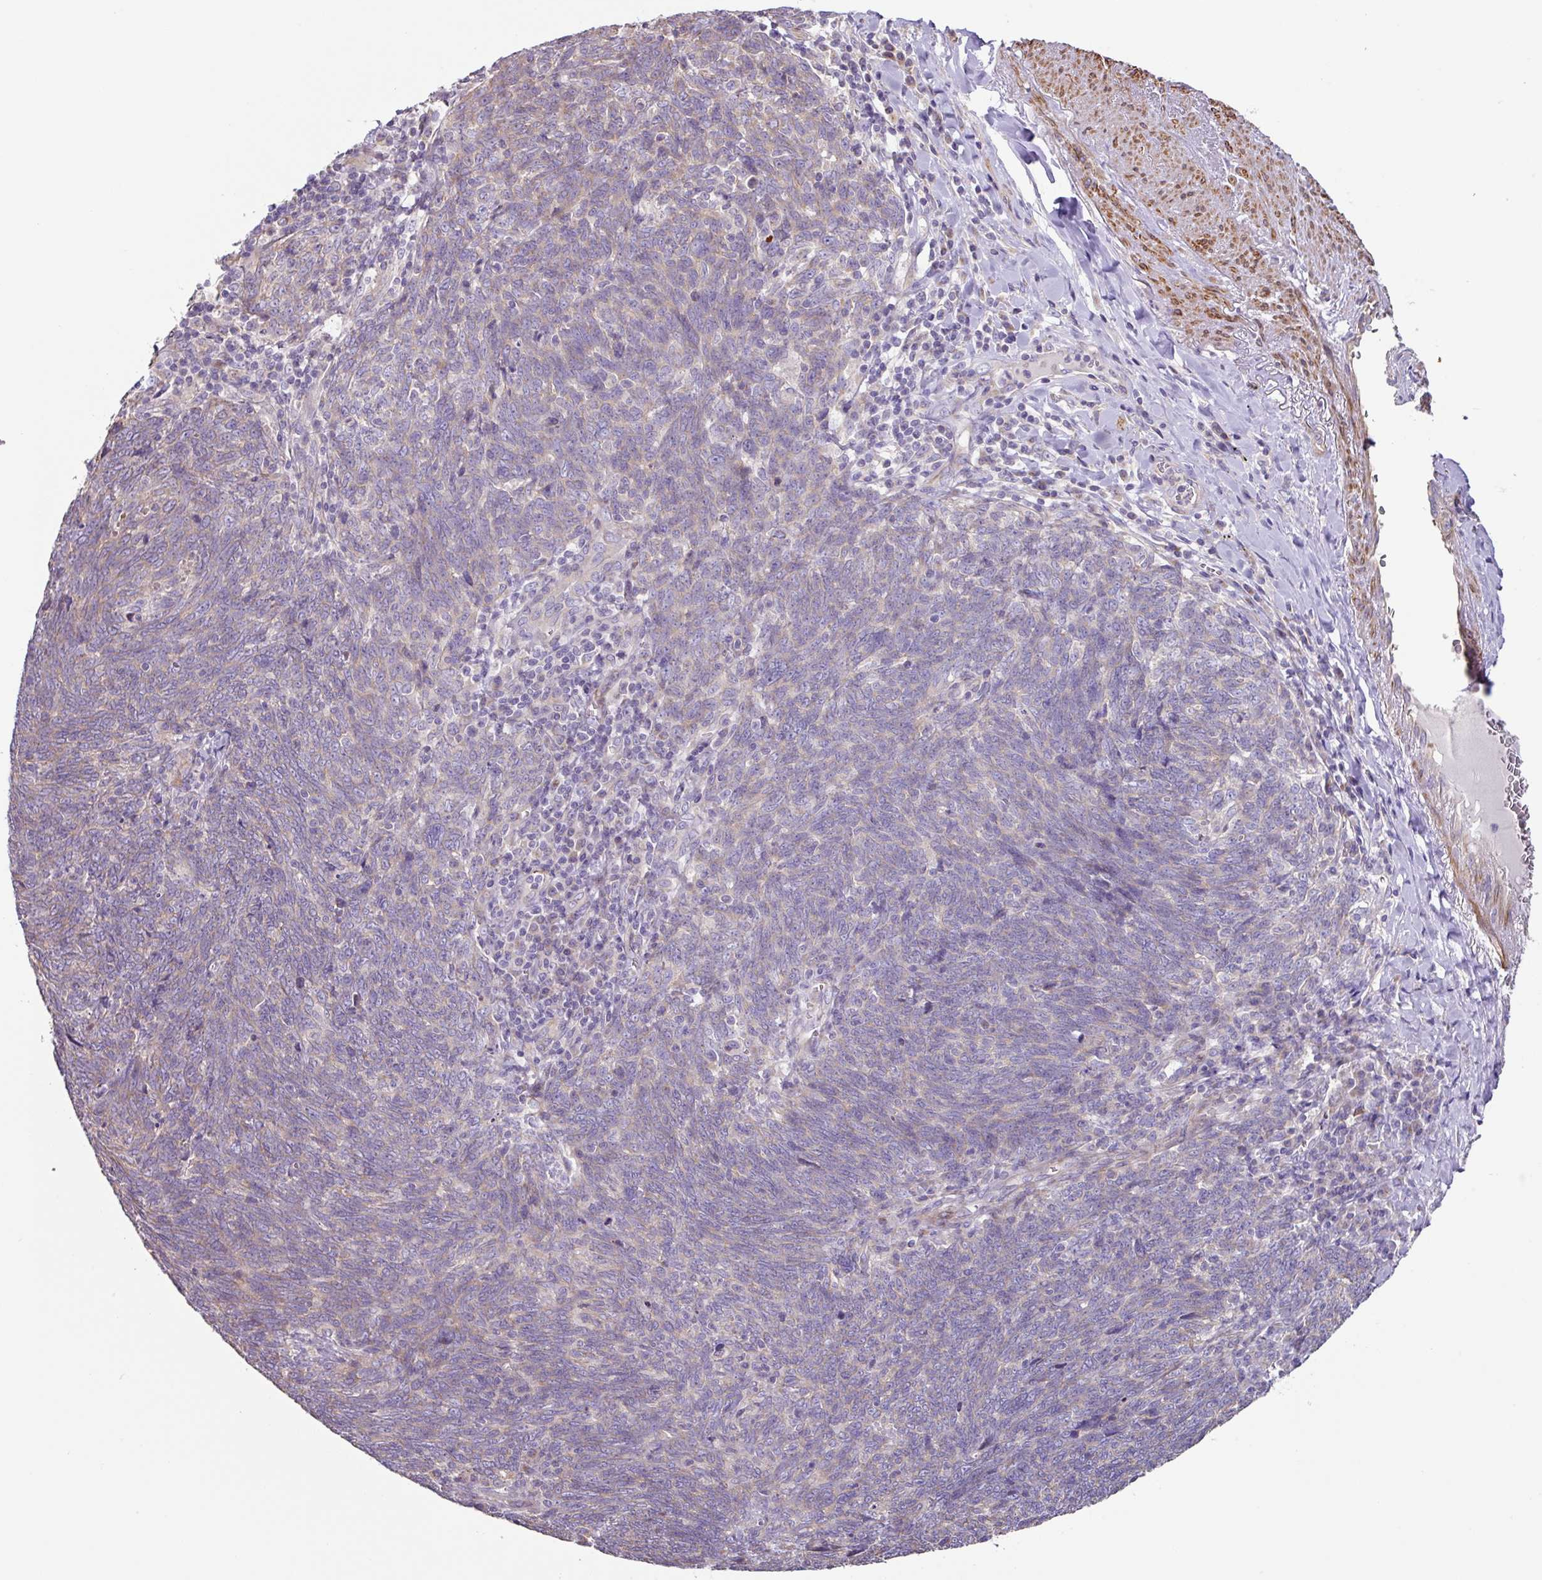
{"staining": {"intensity": "negative", "quantity": "none", "location": "none"}, "tissue": "lung cancer", "cell_type": "Tumor cells", "image_type": "cancer", "snomed": [{"axis": "morphology", "description": "Squamous cell carcinoma, NOS"}, {"axis": "topography", "description": "Lung"}], "caption": "Histopathology image shows no significant protein expression in tumor cells of lung cancer. (Immunohistochemistry (ihc), brightfield microscopy, high magnification).", "gene": "MRRF", "patient": {"sex": "female", "age": 72}}